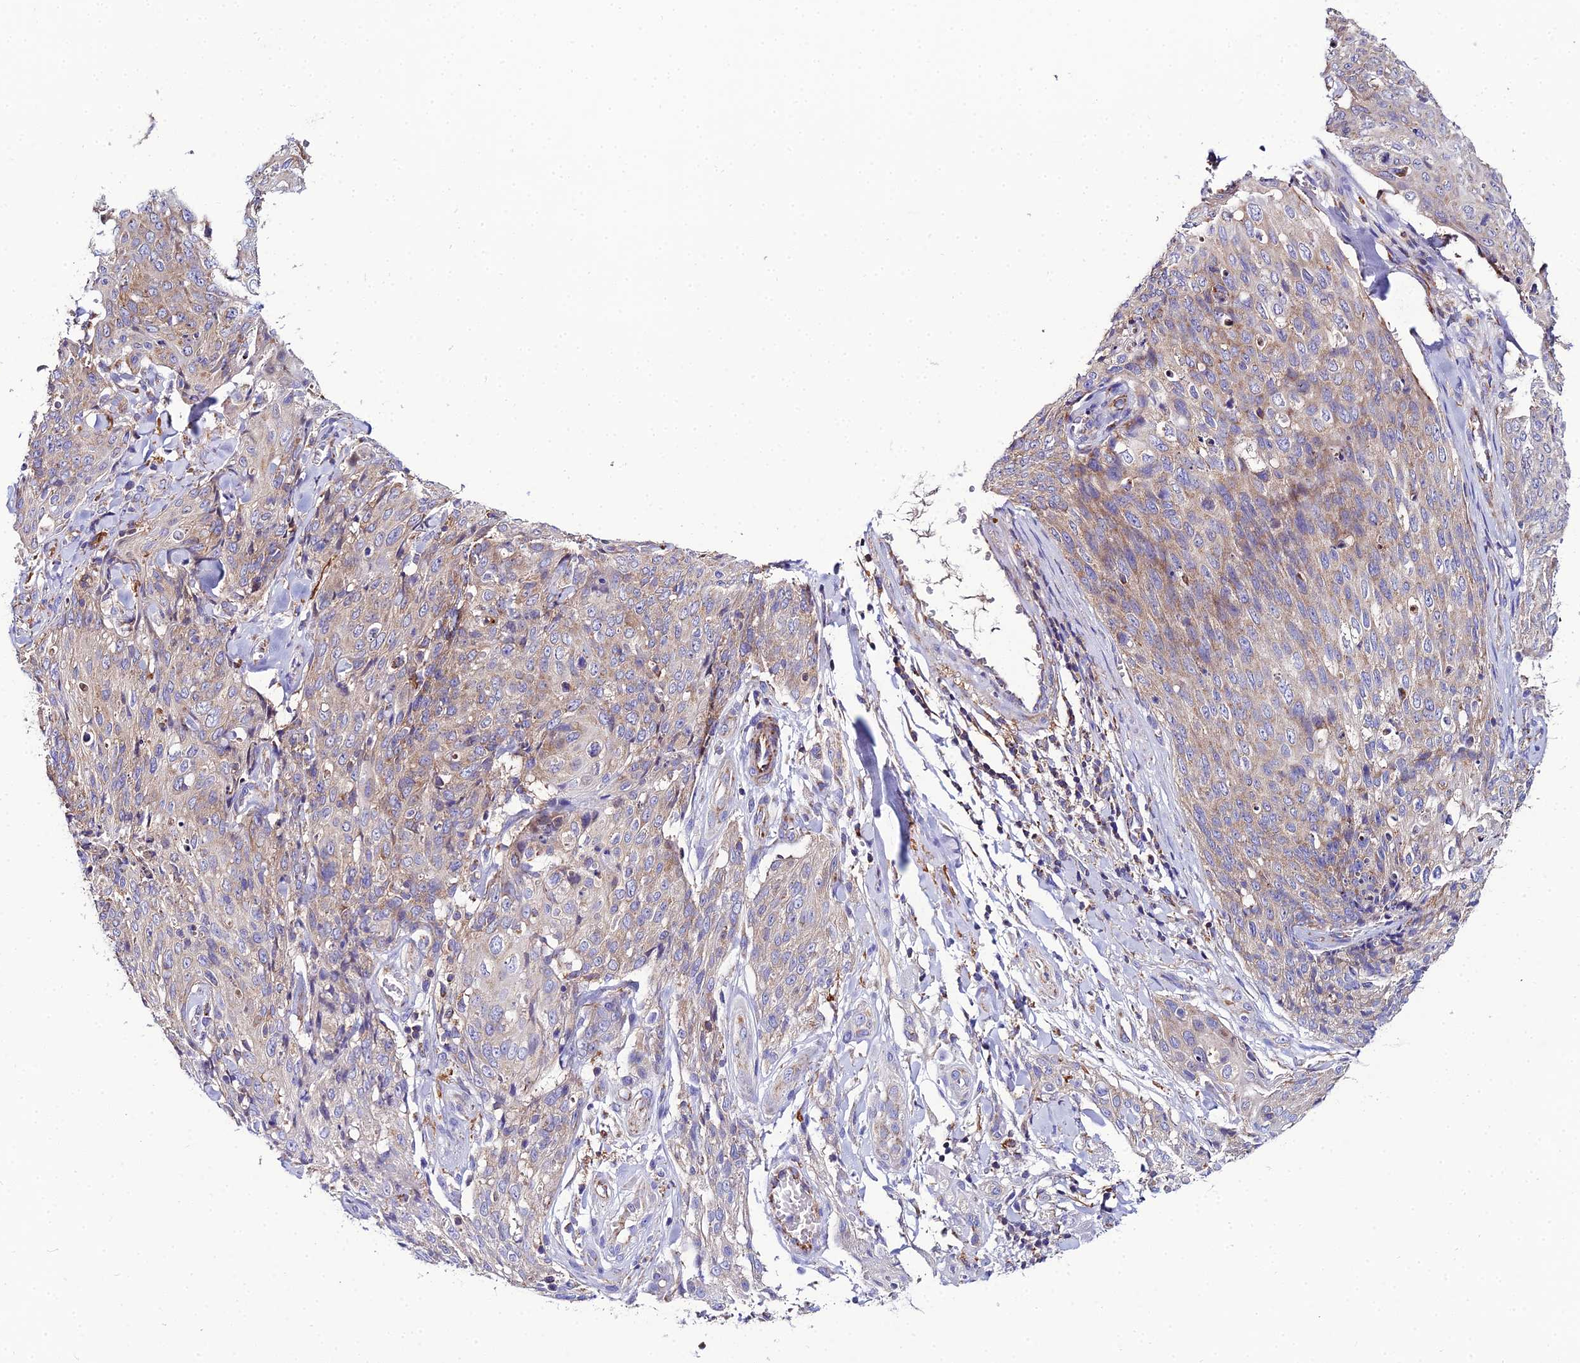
{"staining": {"intensity": "moderate", "quantity": "25%-75%", "location": "cytoplasmic/membranous"}, "tissue": "skin cancer", "cell_type": "Tumor cells", "image_type": "cancer", "snomed": [{"axis": "morphology", "description": "Squamous cell carcinoma, NOS"}, {"axis": "topography", "description": "Skin"}, {"axis": "topography", "description": "Vulva"}], "caption": "About 25%-75% of tumor cells in human skin cancer exhibit moderate cytoplasmic/membranous protein expression as visualized by brown immunohistochemical staining.", "gene": "NIPSNAP3A", "patient": {"sex": "female", "age": 85}}